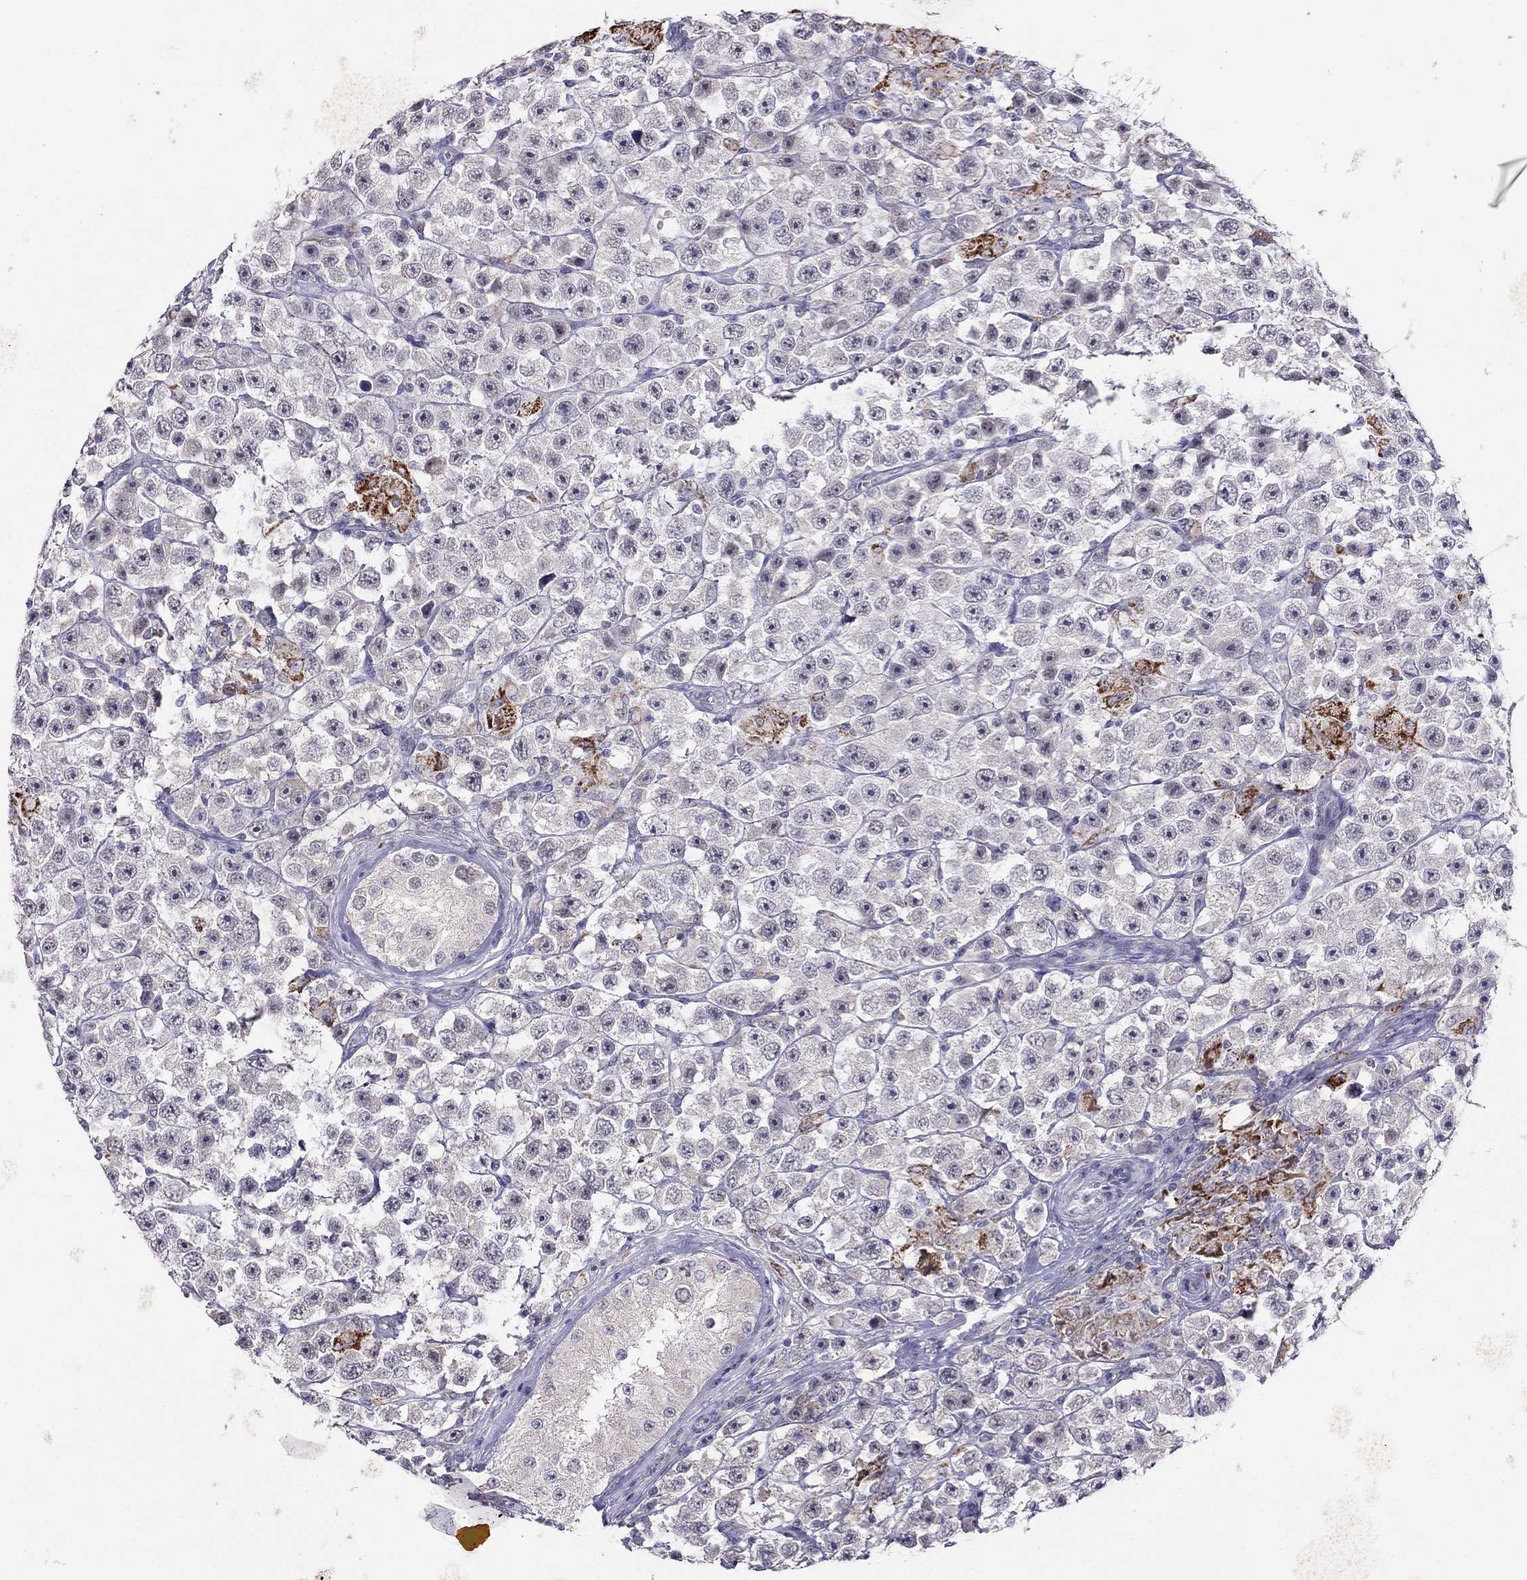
{"staining": {"intensity": "negative", "quantity": "none", "location": "none"}, "tissue": "testis cancer", "cell_type": "Tumor cells", "image_type": "cancer", "snomed": [{"axis": "morphology", "description": "Seminoma, NOS"}, {"axis": "topography", "description": "Testis"}], "caption": "IHC image of neoplastic tissue: human testis cancer stained with DAB exhibits no significant protein expression in tumor cells.", "gene": "MYO3B", "patient": {"sex": "male", "age": 45}}